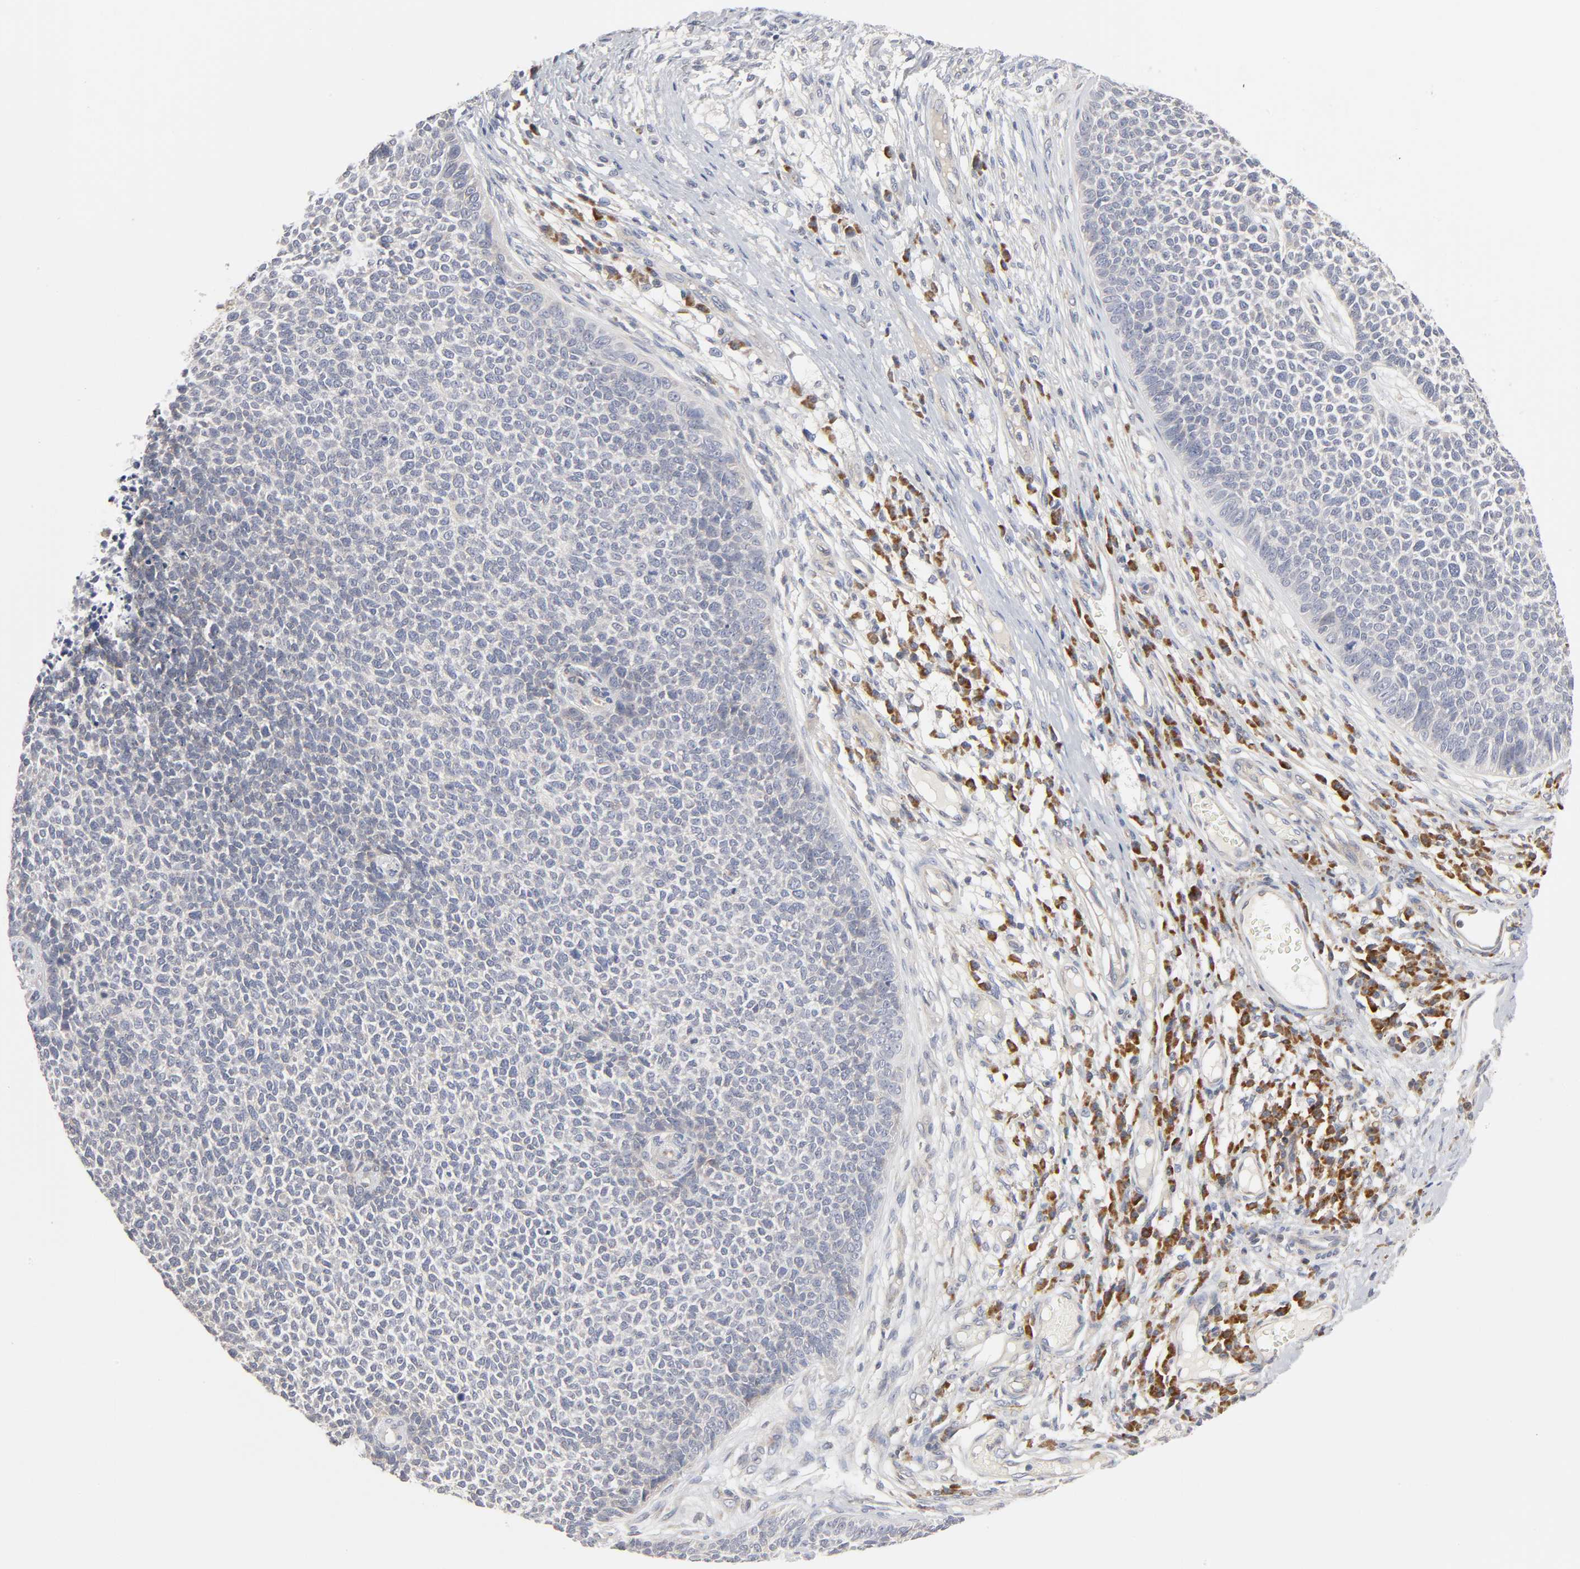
{"staining": {"intensity": "weak", "quantity": "<25%", "location": "cytoplasmic/membranous"}, "tissue": "skin cancer", "cell_type": "Tumor cells", "image_type": "cancer", "snomed": [{"axis": "morphology", "description": "Basal cell carcinoma"}, {"axis": "topography", "description": "Skin"}], "caption": "A high-resolution micrograph shows immunohistochemistry (IHC) staining of skin cancer, which shows no significant staining in tumor cells.", "gene": "IL4R", "patient": {"sex": "female", "age": 84}}